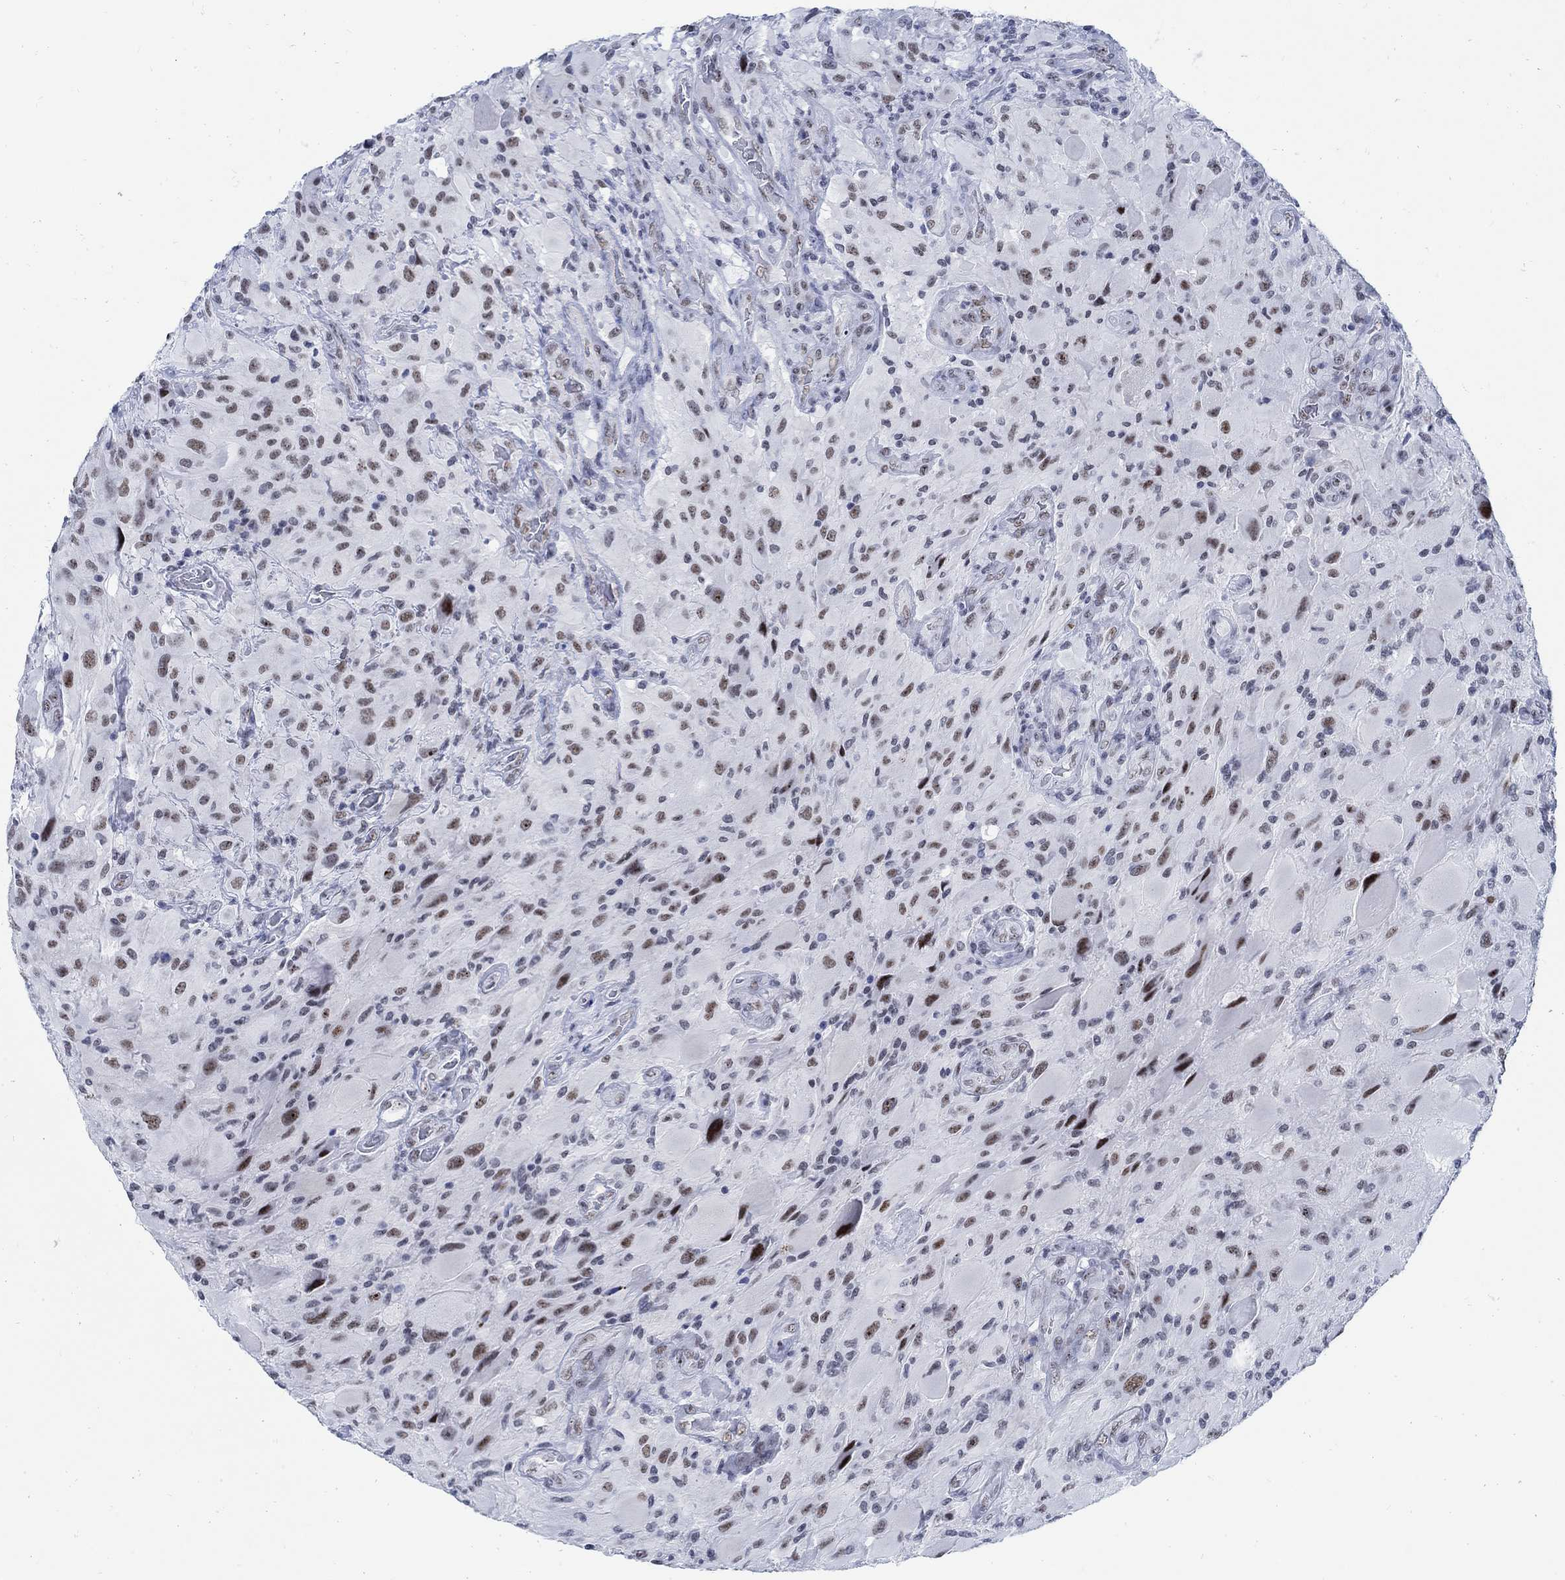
{"staining": {"intensity": "weak", "quantity": "25%-75%", "location": "nuclear"}, "tissue": "glioma", "cell_type": "Tumor cells", "image_type": "cancer", "snomed": [{"axis": "morphology", "description": "Glioma, malignant, High grade"}, {"axis": "topography", "description": "Cerebral cortex"}], "caption": "Glioma tissue demonstrates weak nuclear positivity in approximately 25%-75% of tumor cells, visualized by immunohistochemistry.", "gene": "DLK1", "patient": {"sex": "male", "age": 35}}